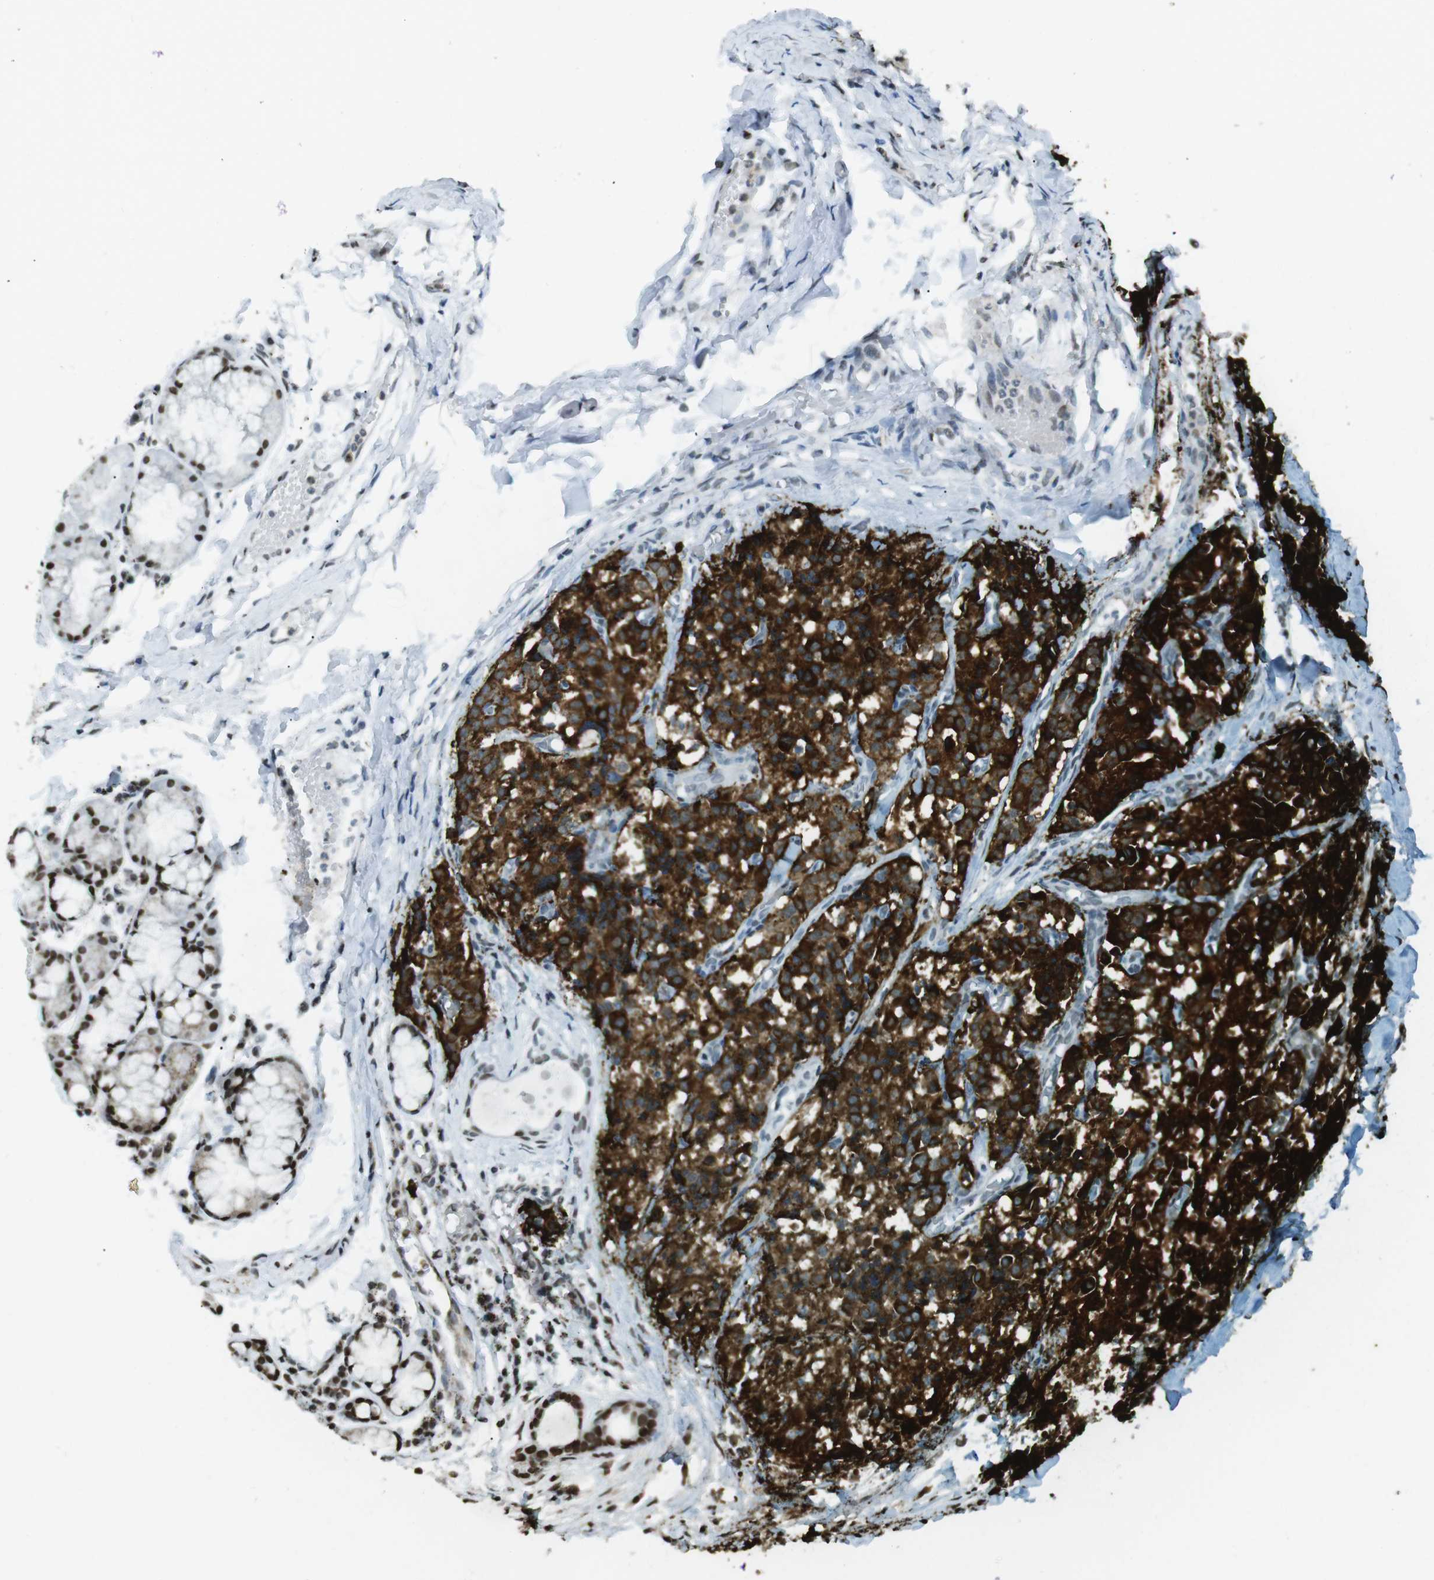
{"staining": {"intensity": "strong", "quantity": ">75%", "location": "cytoplasmic/membranous"}, "tissue": "carcinoid", "cell_type": "Tumor cells", "image_type": "cancer", "snomed": [{"axis": "morphology", "description": "Carcinoid, malignant, NOS"}, {"axis": "topography", "description": "Lung"}], "caption": "An immunohistochemistry micrograph of neoplastic tissue is shown. Protein staining in brown highlights strong cytoplasmic/membranous positivity in carcinoid within tumor cells.", "gene": "ARID1A", "patient": {"sex": "male", "age": 30}}